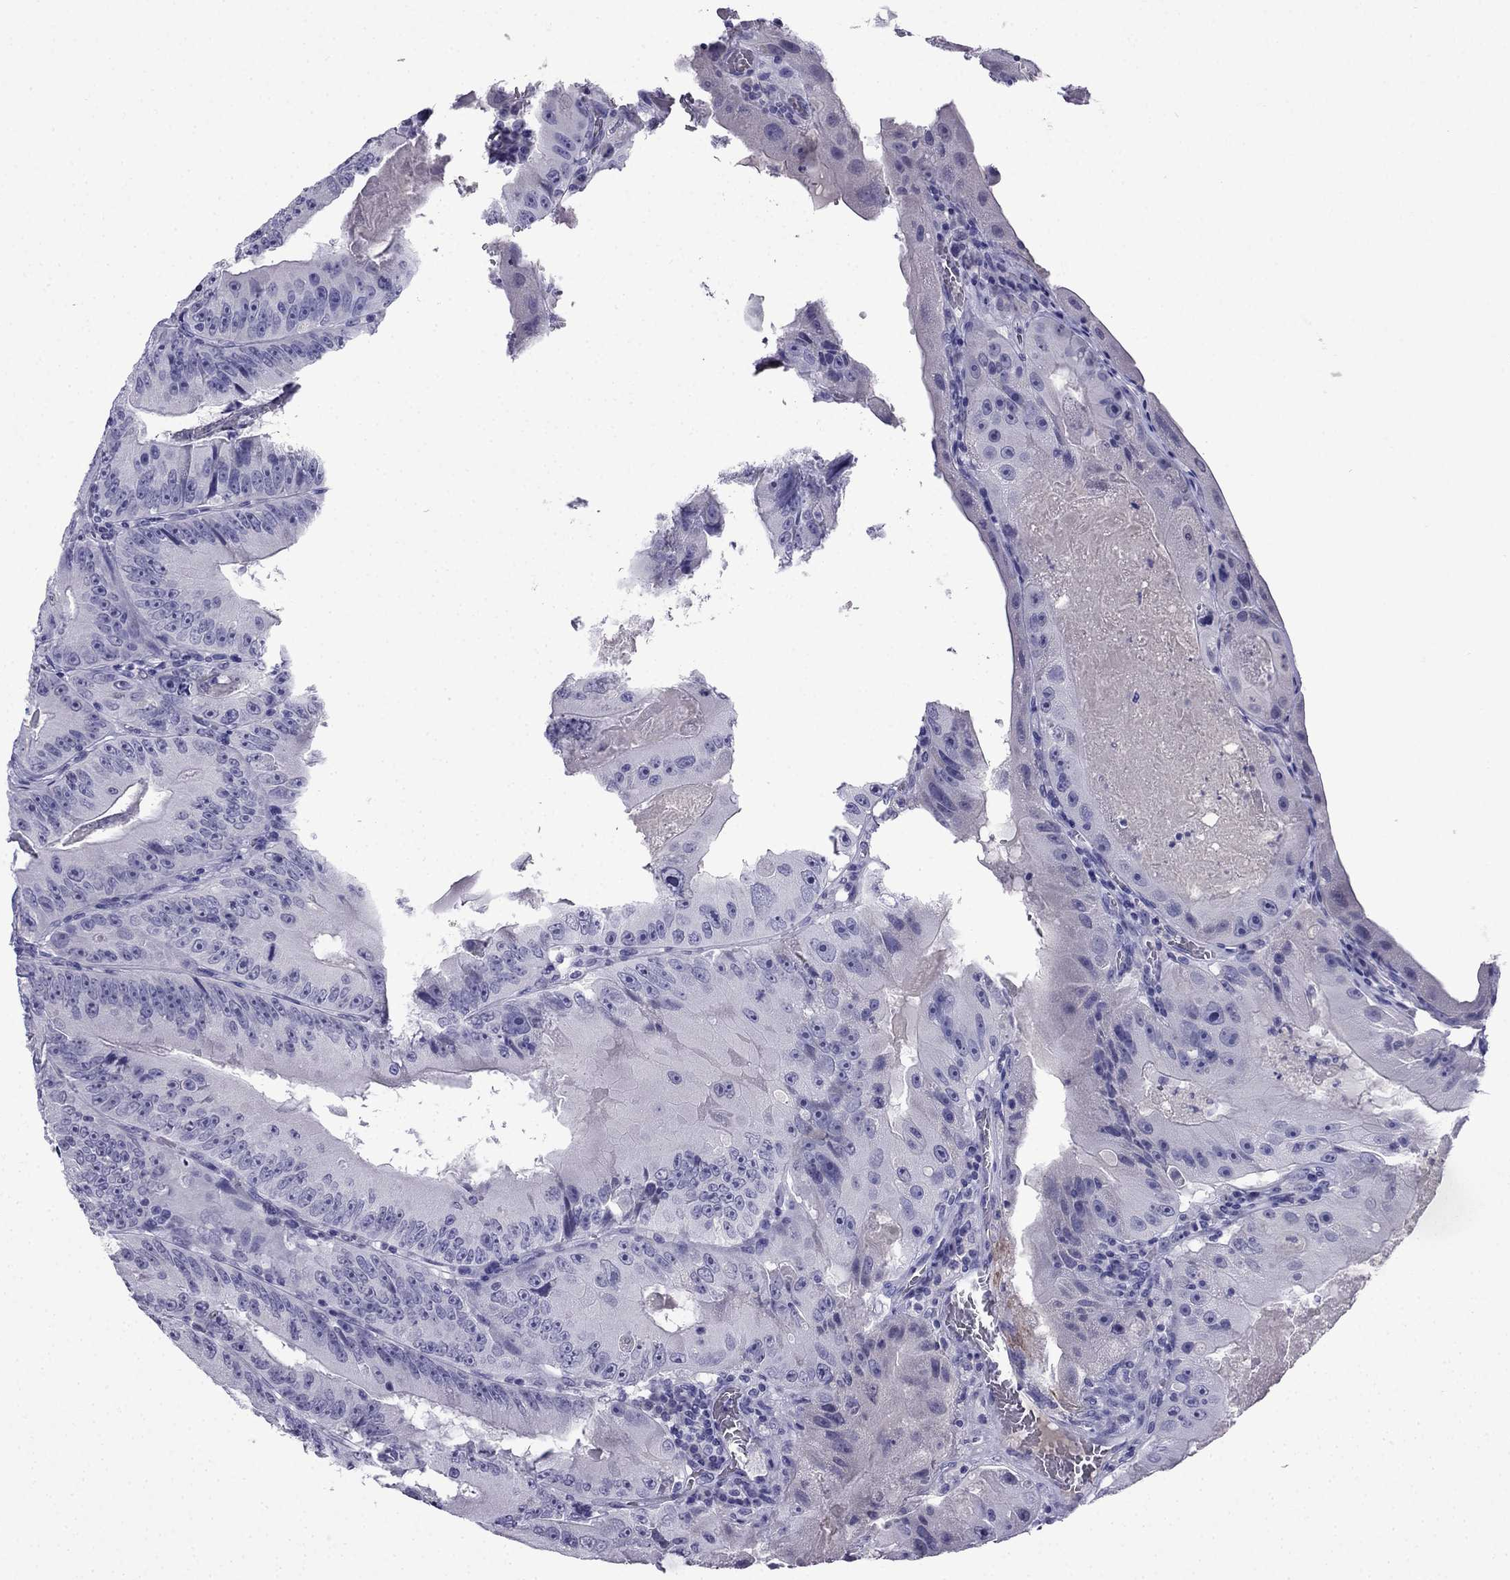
{"staining": {"intensity": "negative", "quantity": "none", "location": "none"}, "tissue": "colorectal cancer", "cell_type": "Tumor cells", "image_type": "cancer", "snomed": [{"axis": "morphology", "description": "Adenocarcinoma, NOS"}, {"axis": "topography", "description": "Colon"}], "caption": "Tumor cells show no significant expression in adenocarcinoma (colorectal). (Stains: DAB immunohistochemistry (IHC) with hematoxylin counter stain, Microscopy: brightfield microscopy at high magnification).", "gene": "CDHR4", "patient": {"sex": "female", "age": 86}}